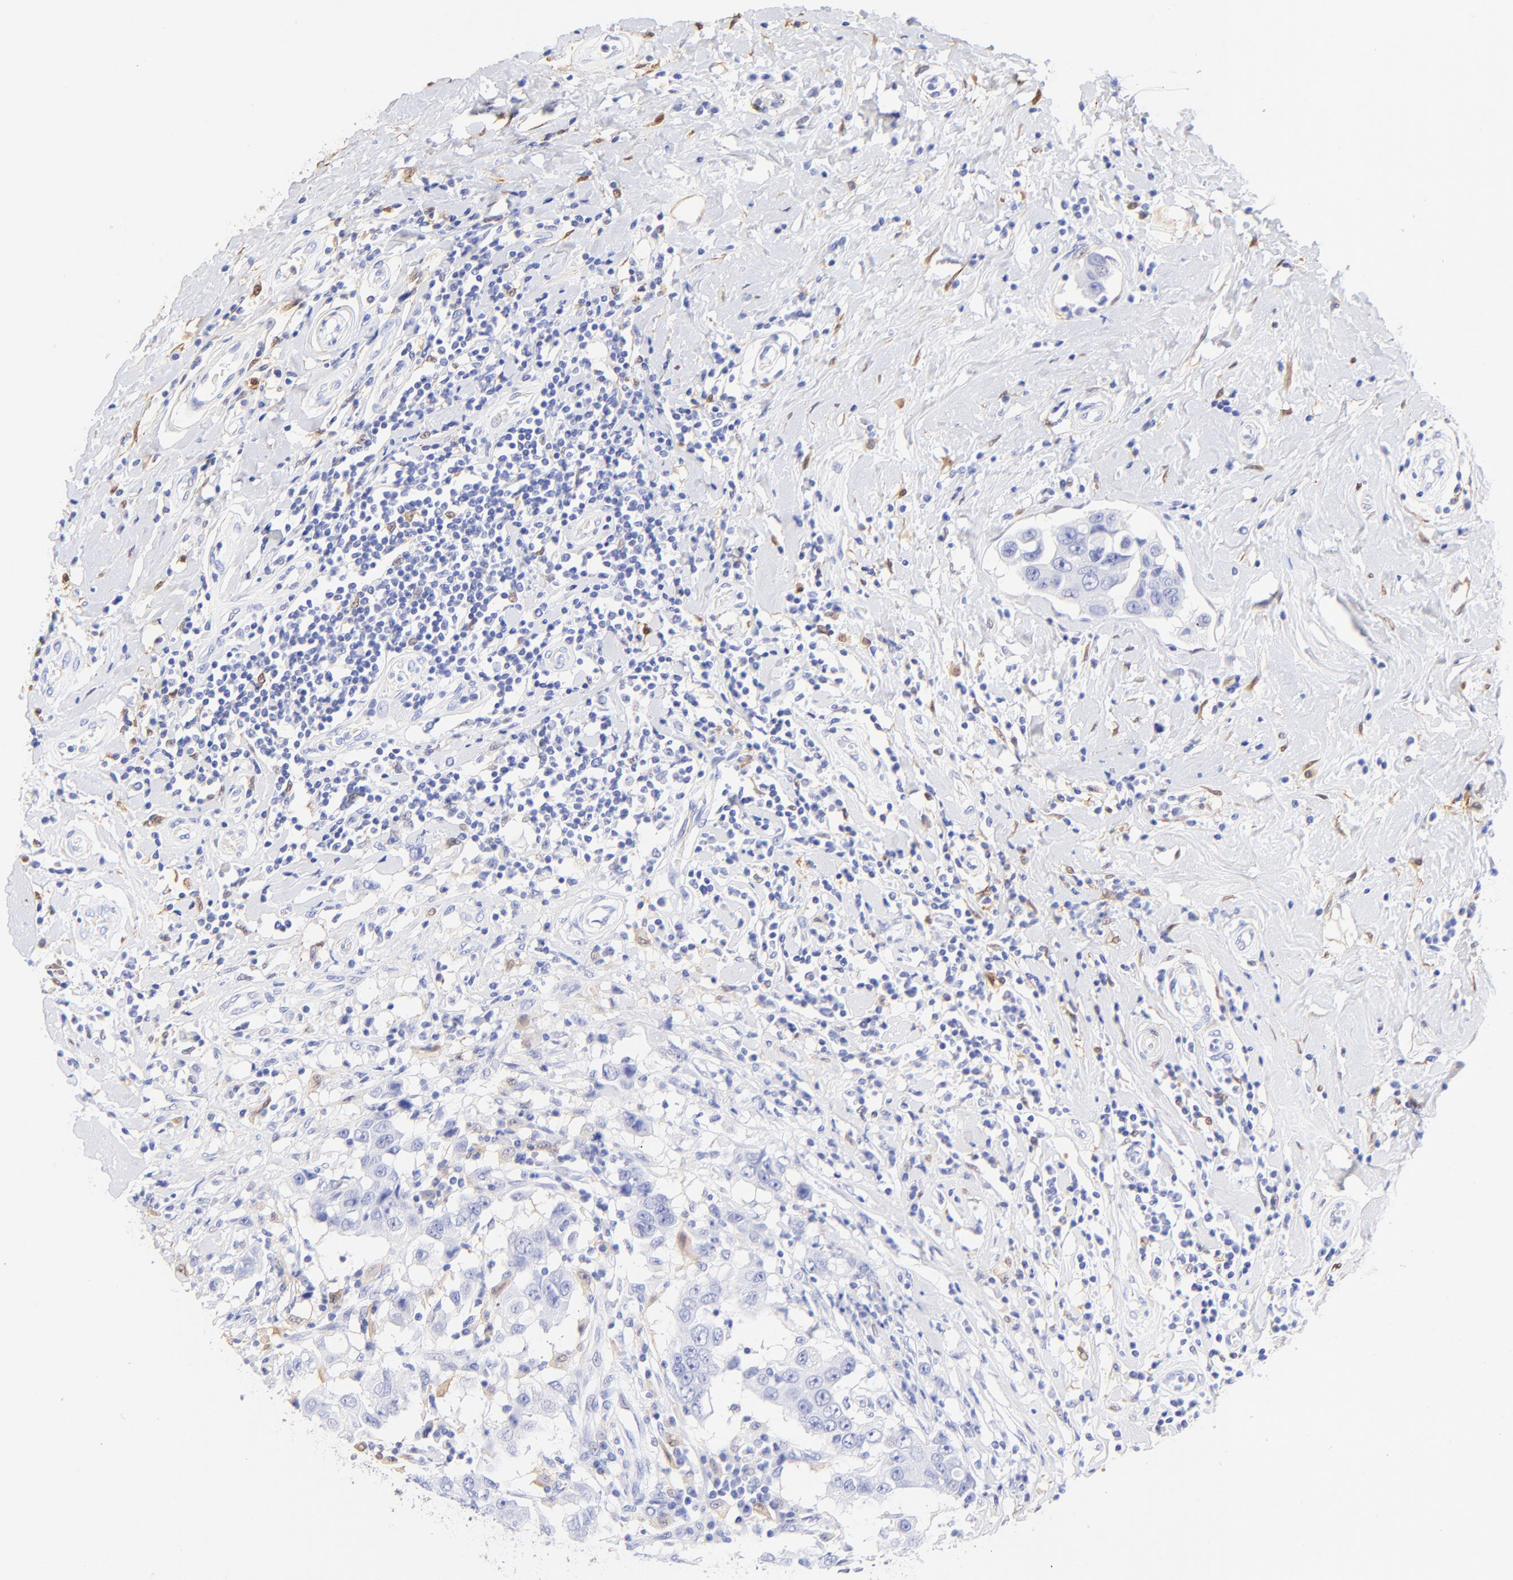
{"staining": {"intensity": "negative", "quantity": "none", "location": "none"}, "tissue": "breast cancer", "cell_type": "Tumor cells", "image_type": "cancer", "snomed": [{"axis": "morphology", "description": "Duct carcinoma"}, {"axis": "topography", "description": "Breast"}], "caption": "This is a image of IHC staining of breast cancer, which shows no staining in tumor cells.", "gene": "ALDH1A1", "patient": {"sex": "female", "age": 27}}